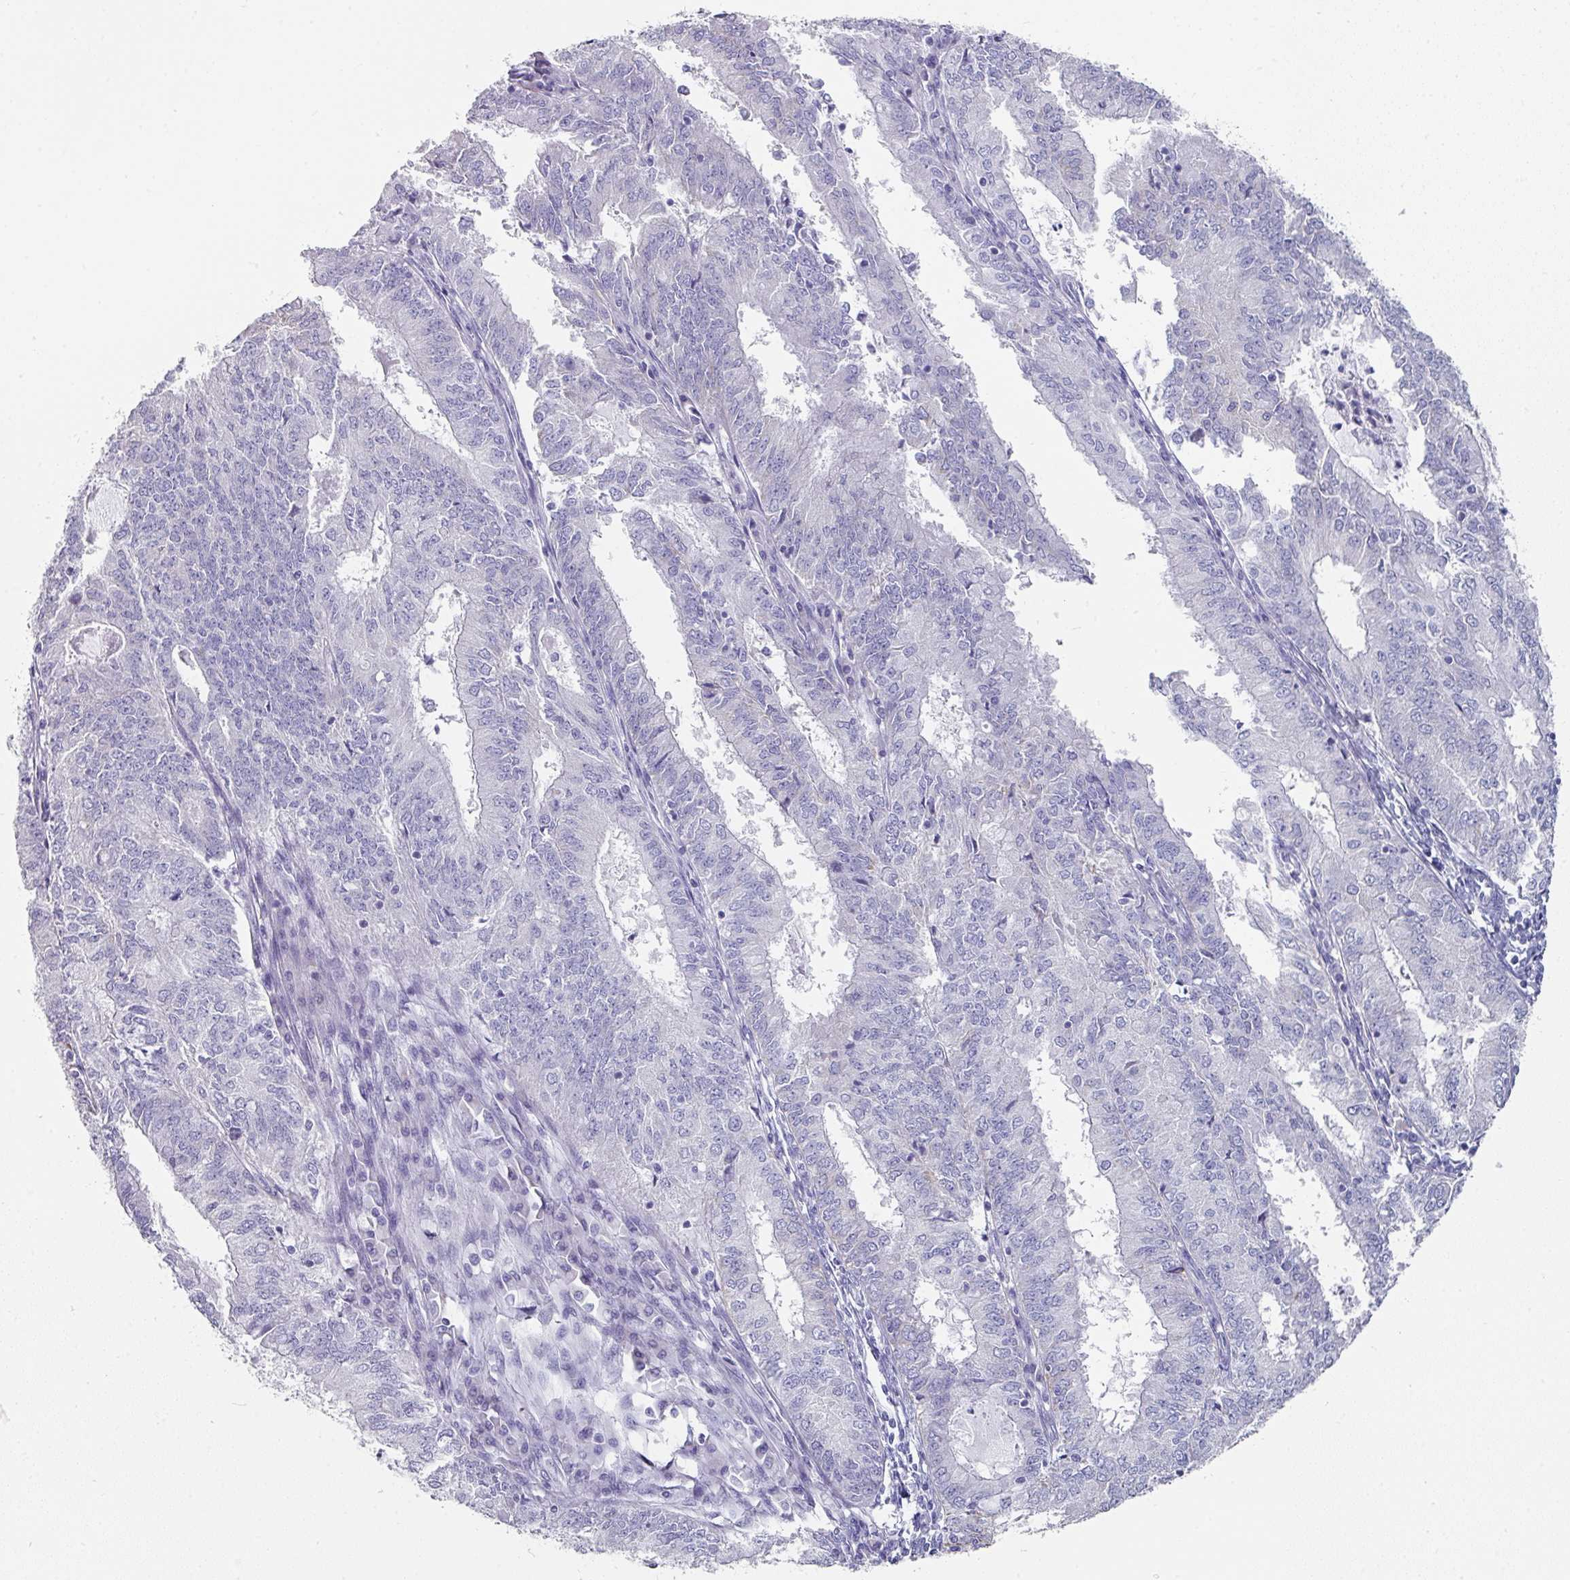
{"staining": {"intensity": "negative", "quantity": "none", "location": "none"}, "tissue": "endometrial cancer", "cell_type": "Tumor cells", "image_type": "cancer", "snomed": [{"axis": "morphology", "description": "Adenocarcinoma, NOS"}, {"axis": "topography", "description": "Endometrium"}], "caption": "Immunohistochemistry image of neoplastic tissue: human endometrial cancer (adenocarcinoma) stained with DAB exhibits no significant protein positivity in tumor cells. The staining is performed using DAB (3,3'-diaminobenzidine) brown chromogen with nuclei counter-stained in using hematoxylin.", "gene": "SETBP1", "patient": {"sex": "female", "age": 57}}